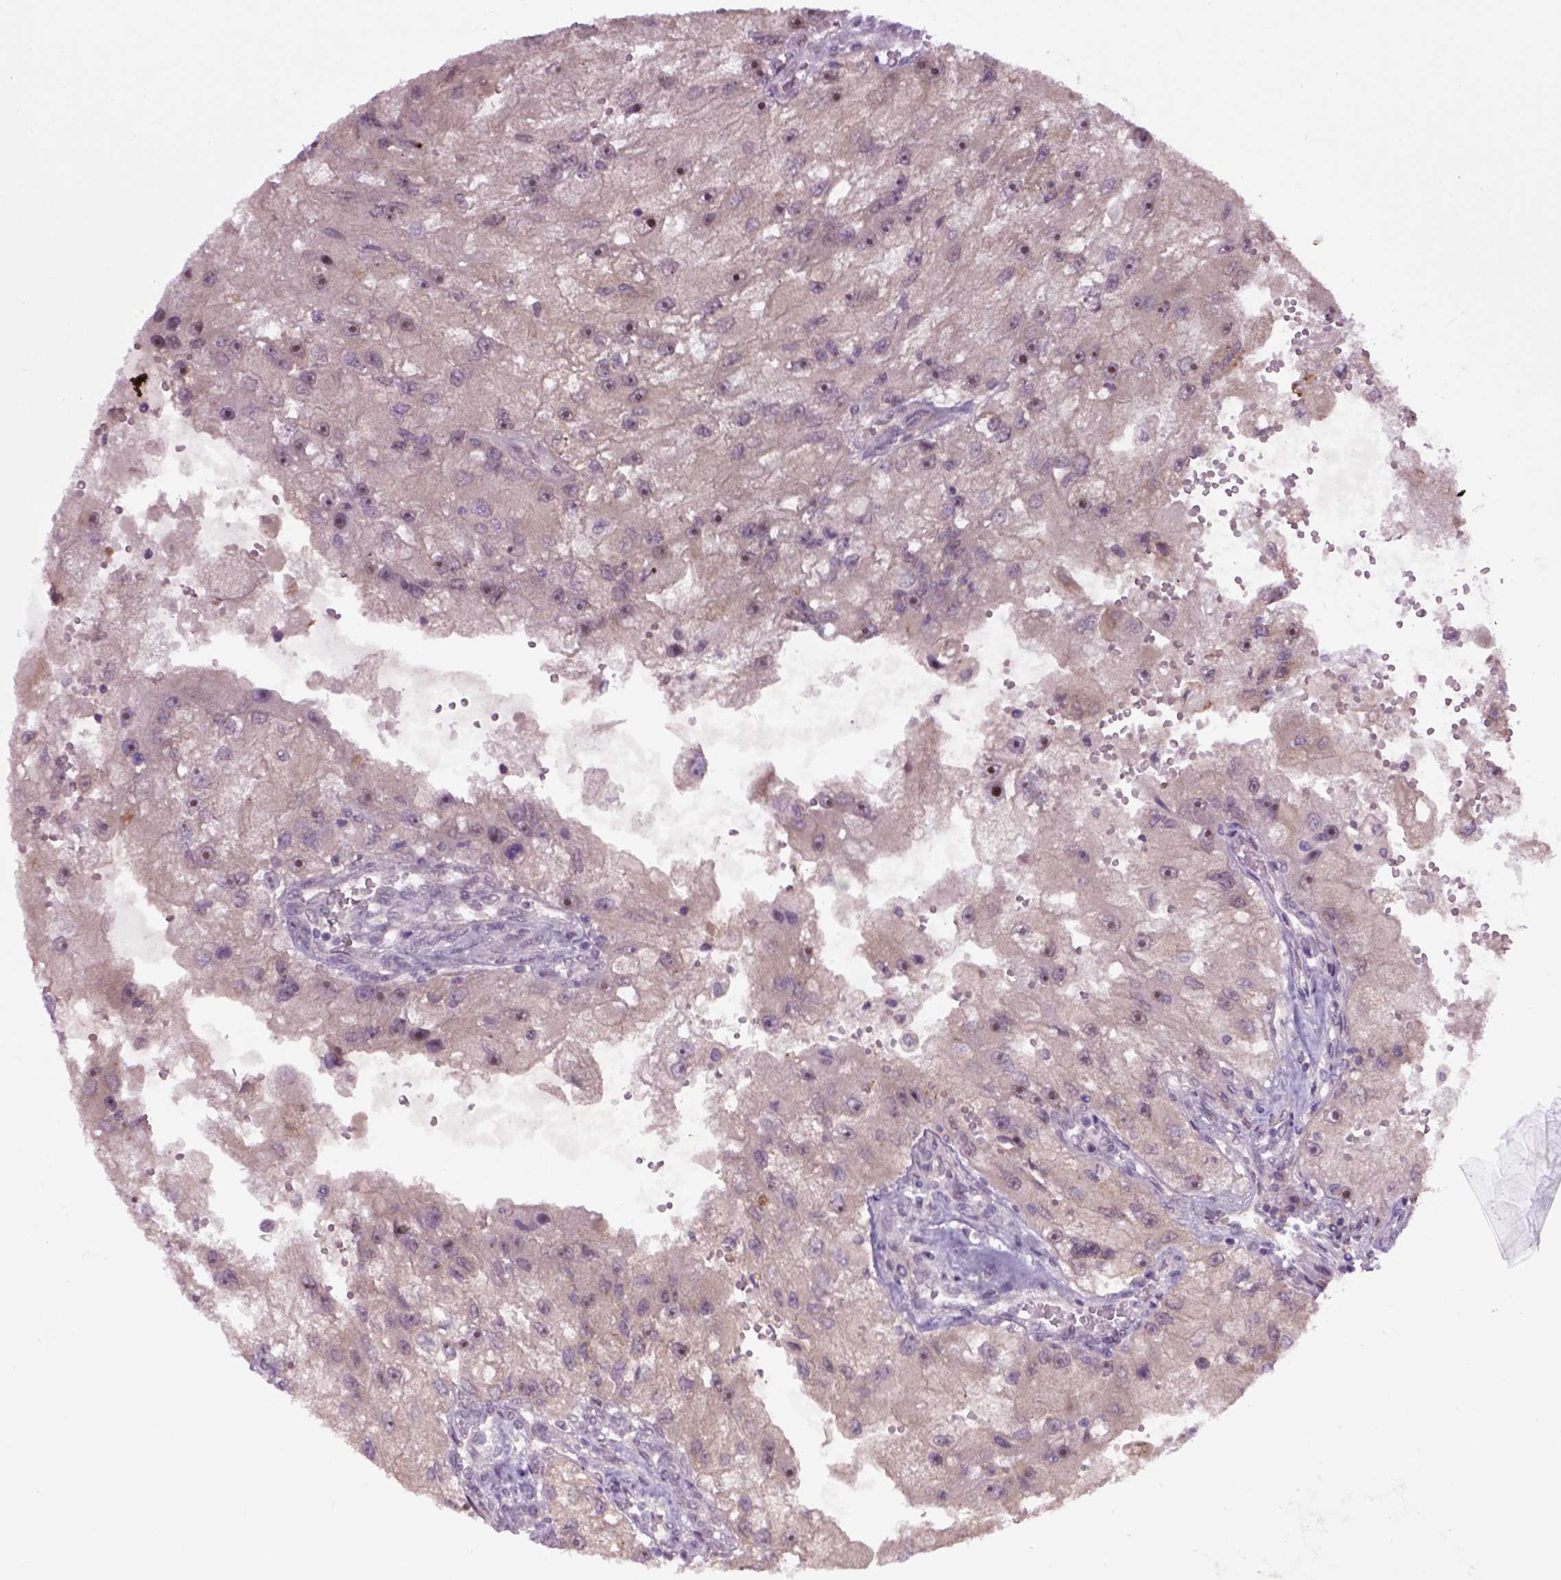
{"staining": {"intensity": "moderate", "quantity": "<25%", "location": "nuclear"}, "tissue": "renal cancer", "cell_type": "Tumor cells", "image_type": "cancer", "snomed": [{"axis": "morphology", "description": "Adenocarcinoma, NOS"}, {"axis": "topography", "description": "Kidney"}], "caption": "Brown immunohistochemical staining in human renal cancer (adenocarcinoma) demonstrates moderate nuclear positivity in about <25% of tumor cells.", "gene": "RAB43", "patient": {"sex": "male", "age": 63}}